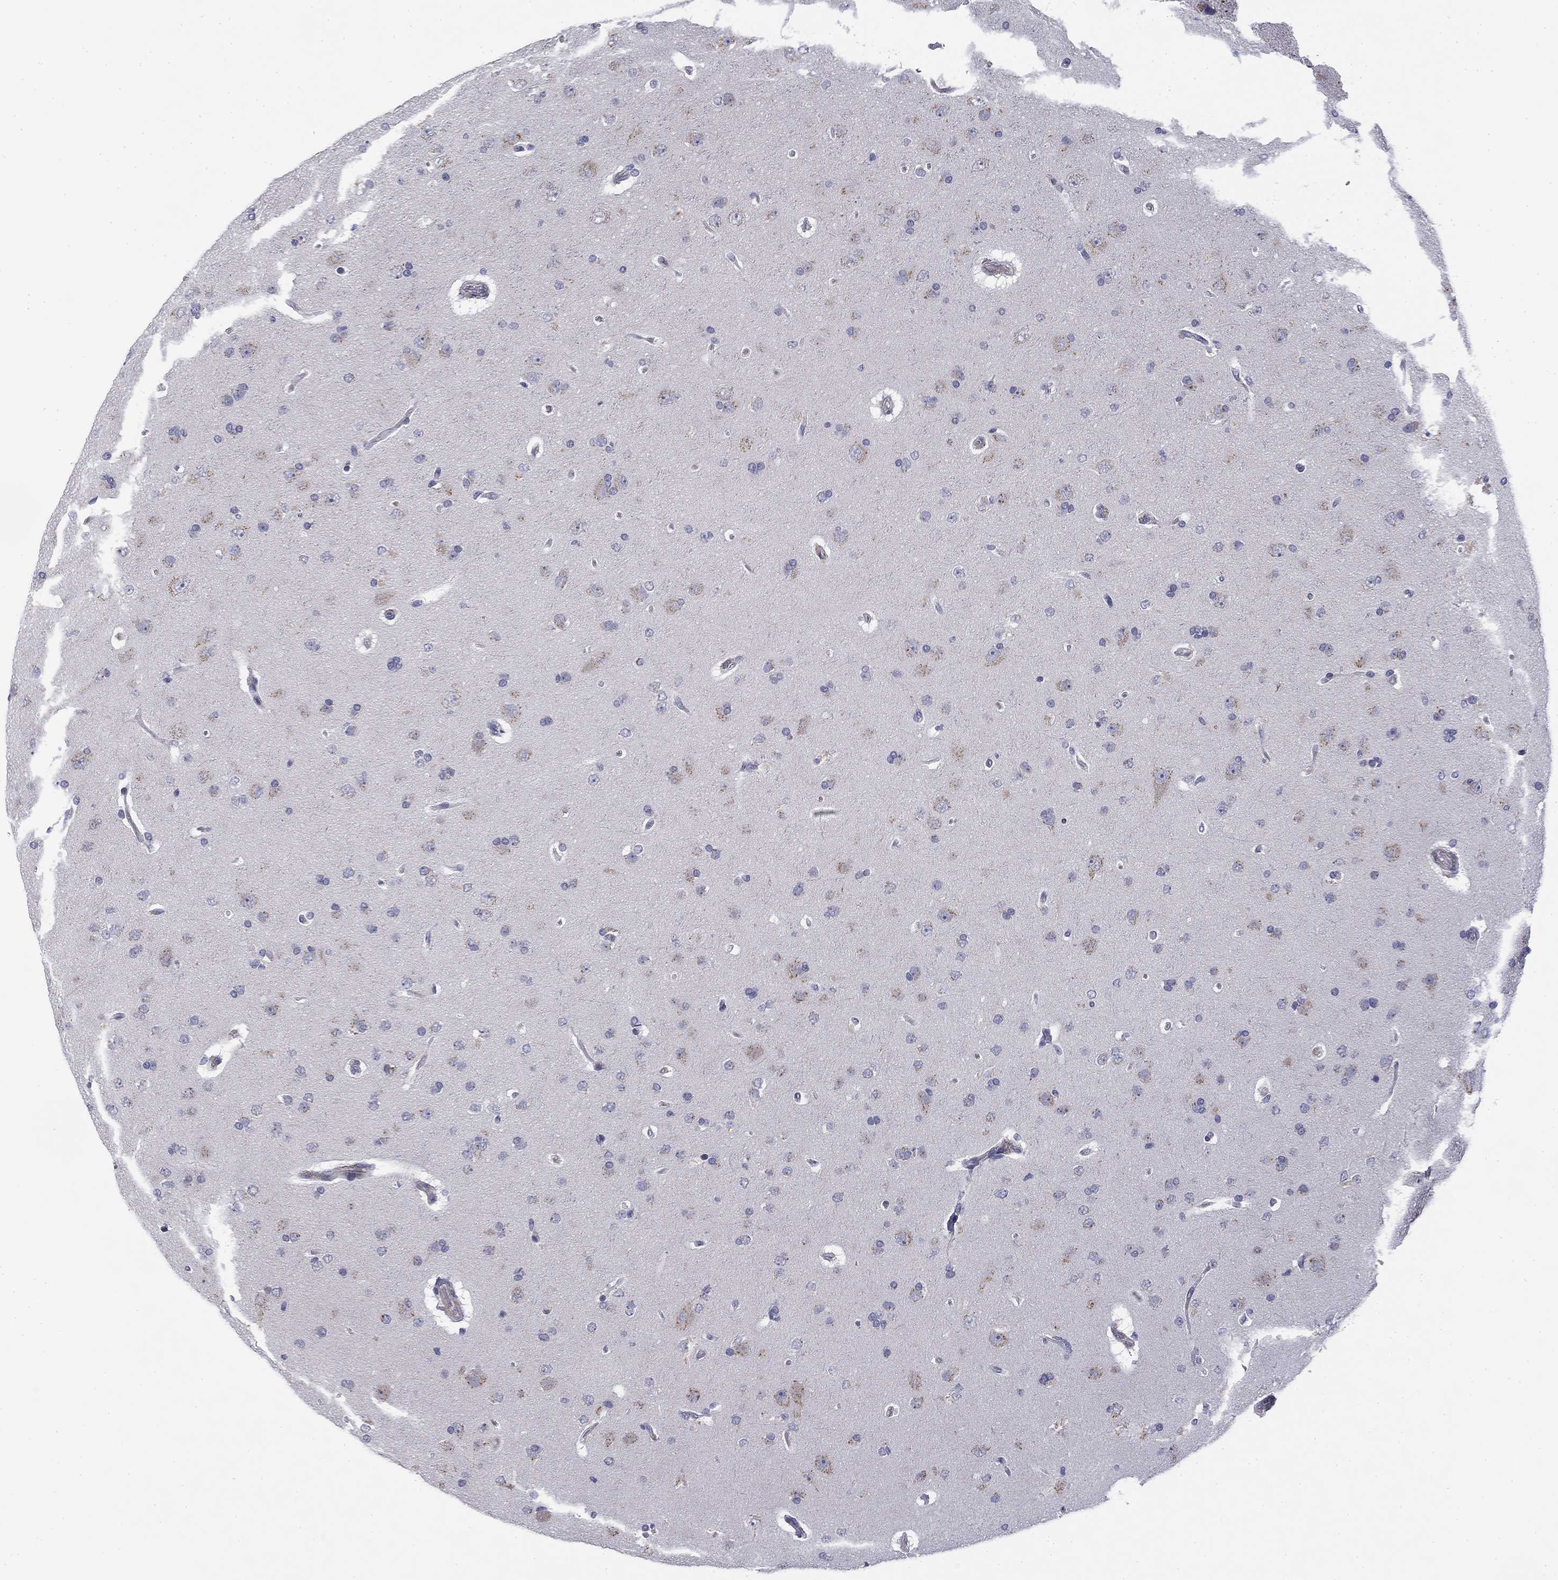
{"staining": {"intensity": "negative", "quantity": "none", "location": "none"}, "tissue": "glioma", "cell_type": "Tumor cells", "image_type": "cancer", "snomed": [{"axis": "morphology", "description": "Glioma, malignant, NOS"}, {"axis": "topography", "description": "Cerebral cortex"}], "caption": "Tumor cells are negative for brown protein staining in malignant glioma.", "gene": "TRAT1", "patient": {"sex": "male", "age": 58}}